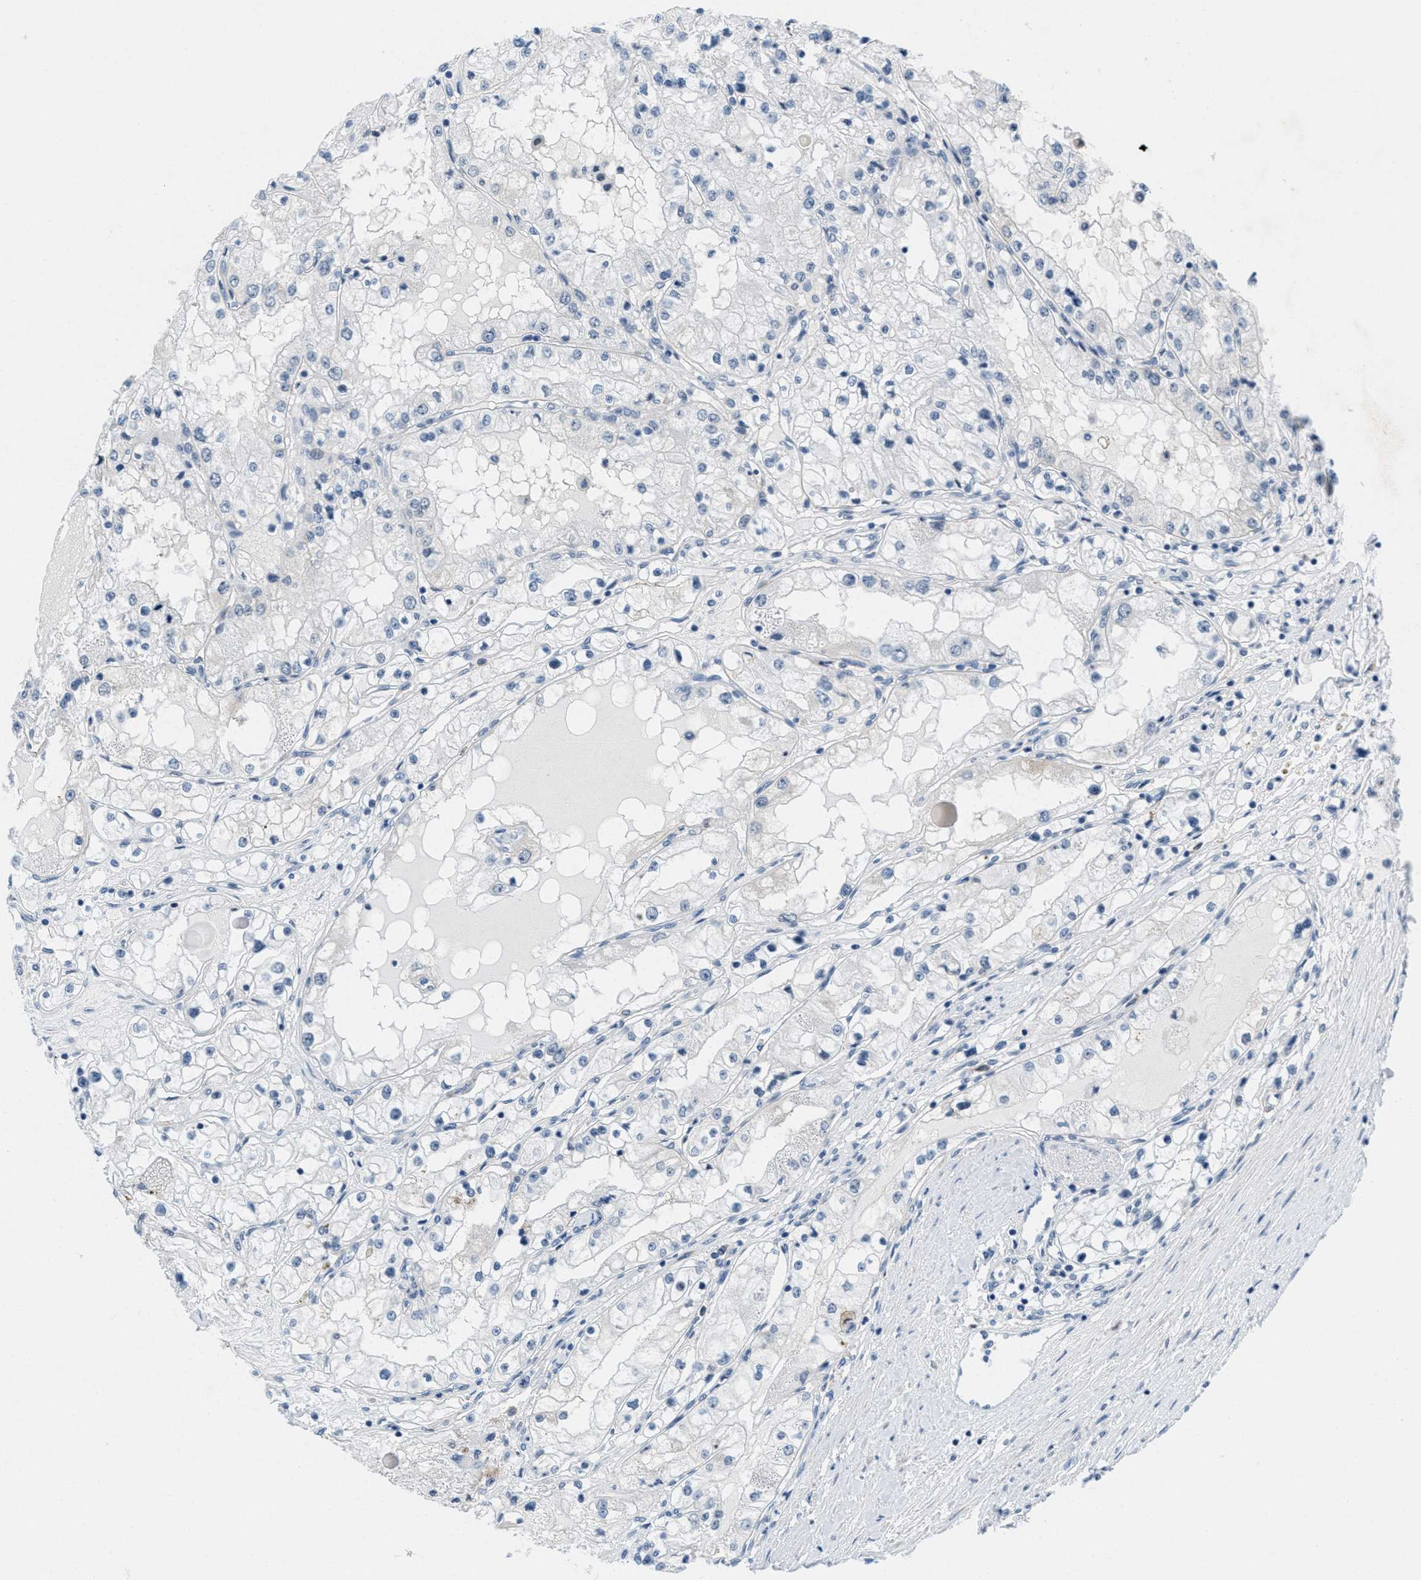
{"staining": {"intensity": "negative", "quantity": "none", "location": "none"}, "tissue": "renal cancer", "cell_type": "Tumor cells", "image_type": "cancer", "snomed": [{"axis": "morphology", "description": "Adenocarcinoma, NOS"}, {"axis": "topography", "description": "Kidney"}], "caption": "Immunohistochemical staining of human renal cancer reveals no significant expression in tumor cells.", "gene": "HS3ST2", "patient": {"sex": "male", "age": 68}}